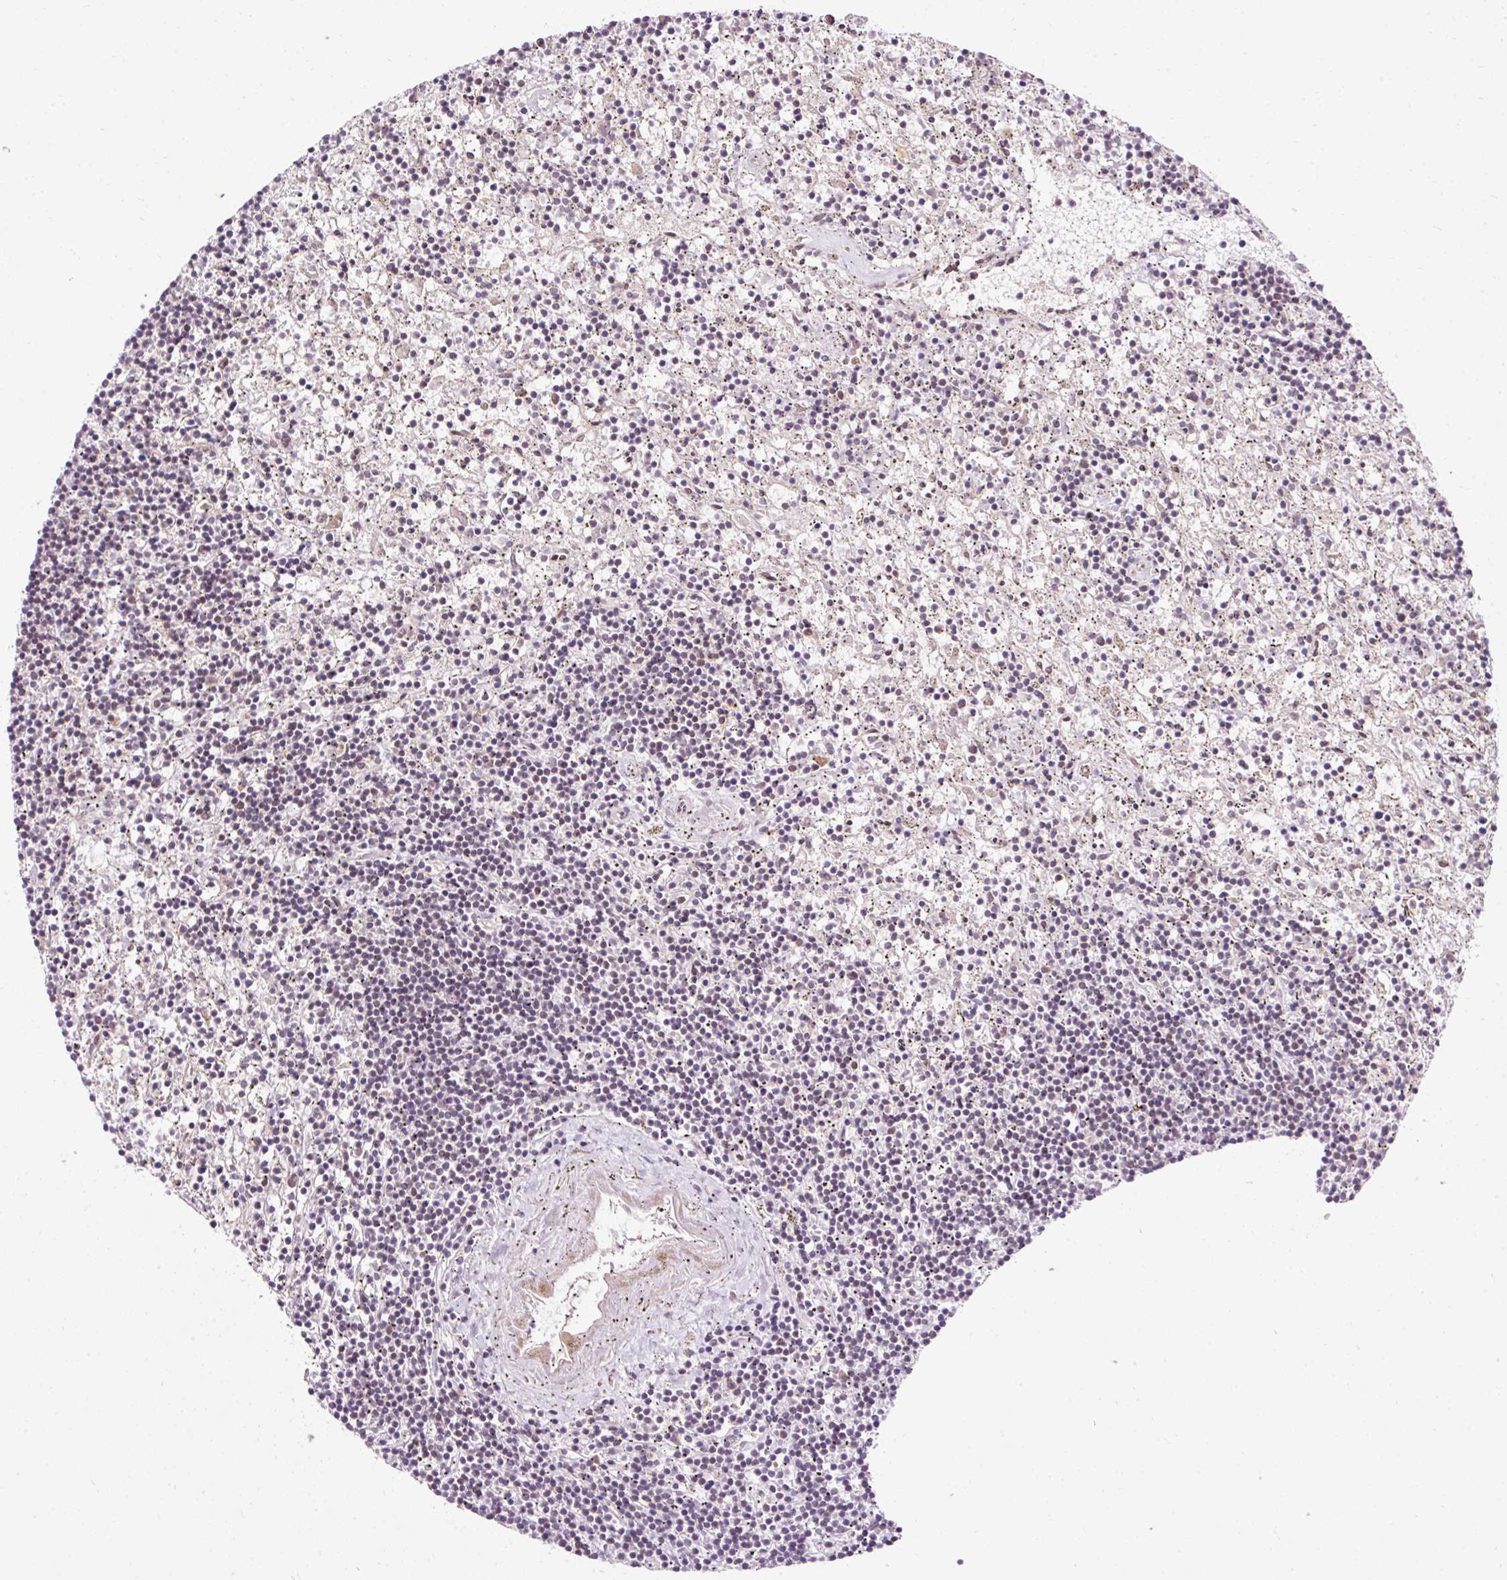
{"staining": {"intensity": "weak", "quantity": "<25%", "location": "nuclear"}, "tissue": "lymphoma", "cell_type": "Tumor cells", "image_type": "cancer", "snomed": [{"axis": "morphology", "description": "Malignant lymphoma, non-Hodgkin's type, Low grade"}, {"axis": "topography", "description": "Spleen"}], "caption": "Malignant lymphoma, non-Hodgkin's type (low-grade) was stained to show a protein in brown. There is no significant expression in tumor cells.", "gene": "ZNF610", "patient": {"sex": "male", "age": 76}}